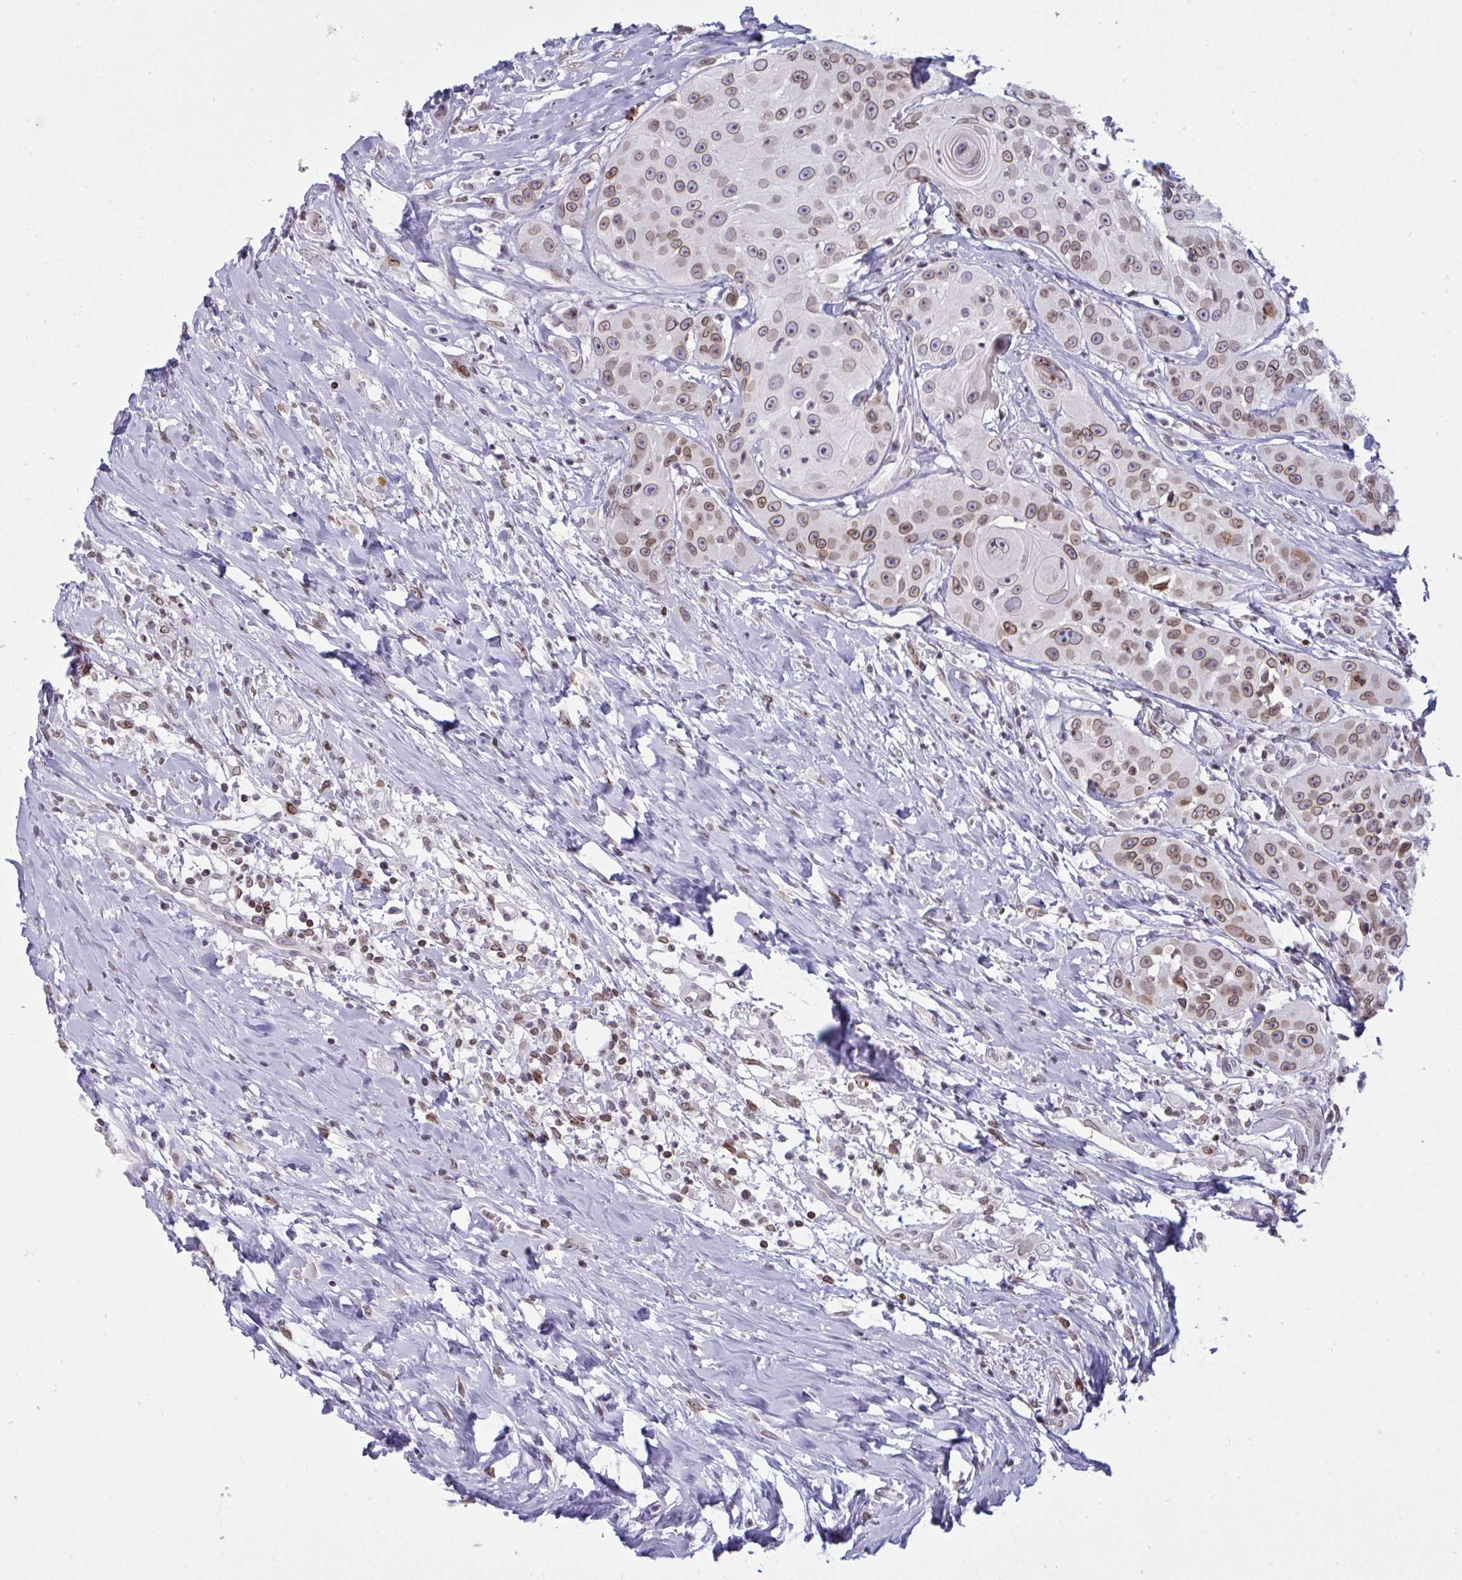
{"staining": {"intensity": "moderate", "quantity": ">75%", "location": "cytoplasmic/membranous,nuclear"}, "tissue": "head and neck cancer", "cell_type": "Tumor cells", "image_type": "cancer", "snomed": [{"axis": "morphology", "description": "Squamous cell carcinoma, NOS"}, {"axis": "topography", "description": "Head-Neck"}], "caption": "Protein analysis of squamous cell carcinoma (head and neck) tissue displays moderate cytoplasmic/membranous and nuclear staining in approximately >75% of tumor cells. (Stains: DAB in brown, nuclei in blue, Microscopy: brightfield microscopy at high magnification).", "gene": "LMNB2", "patient": {"sex": "male", "age": 83}}